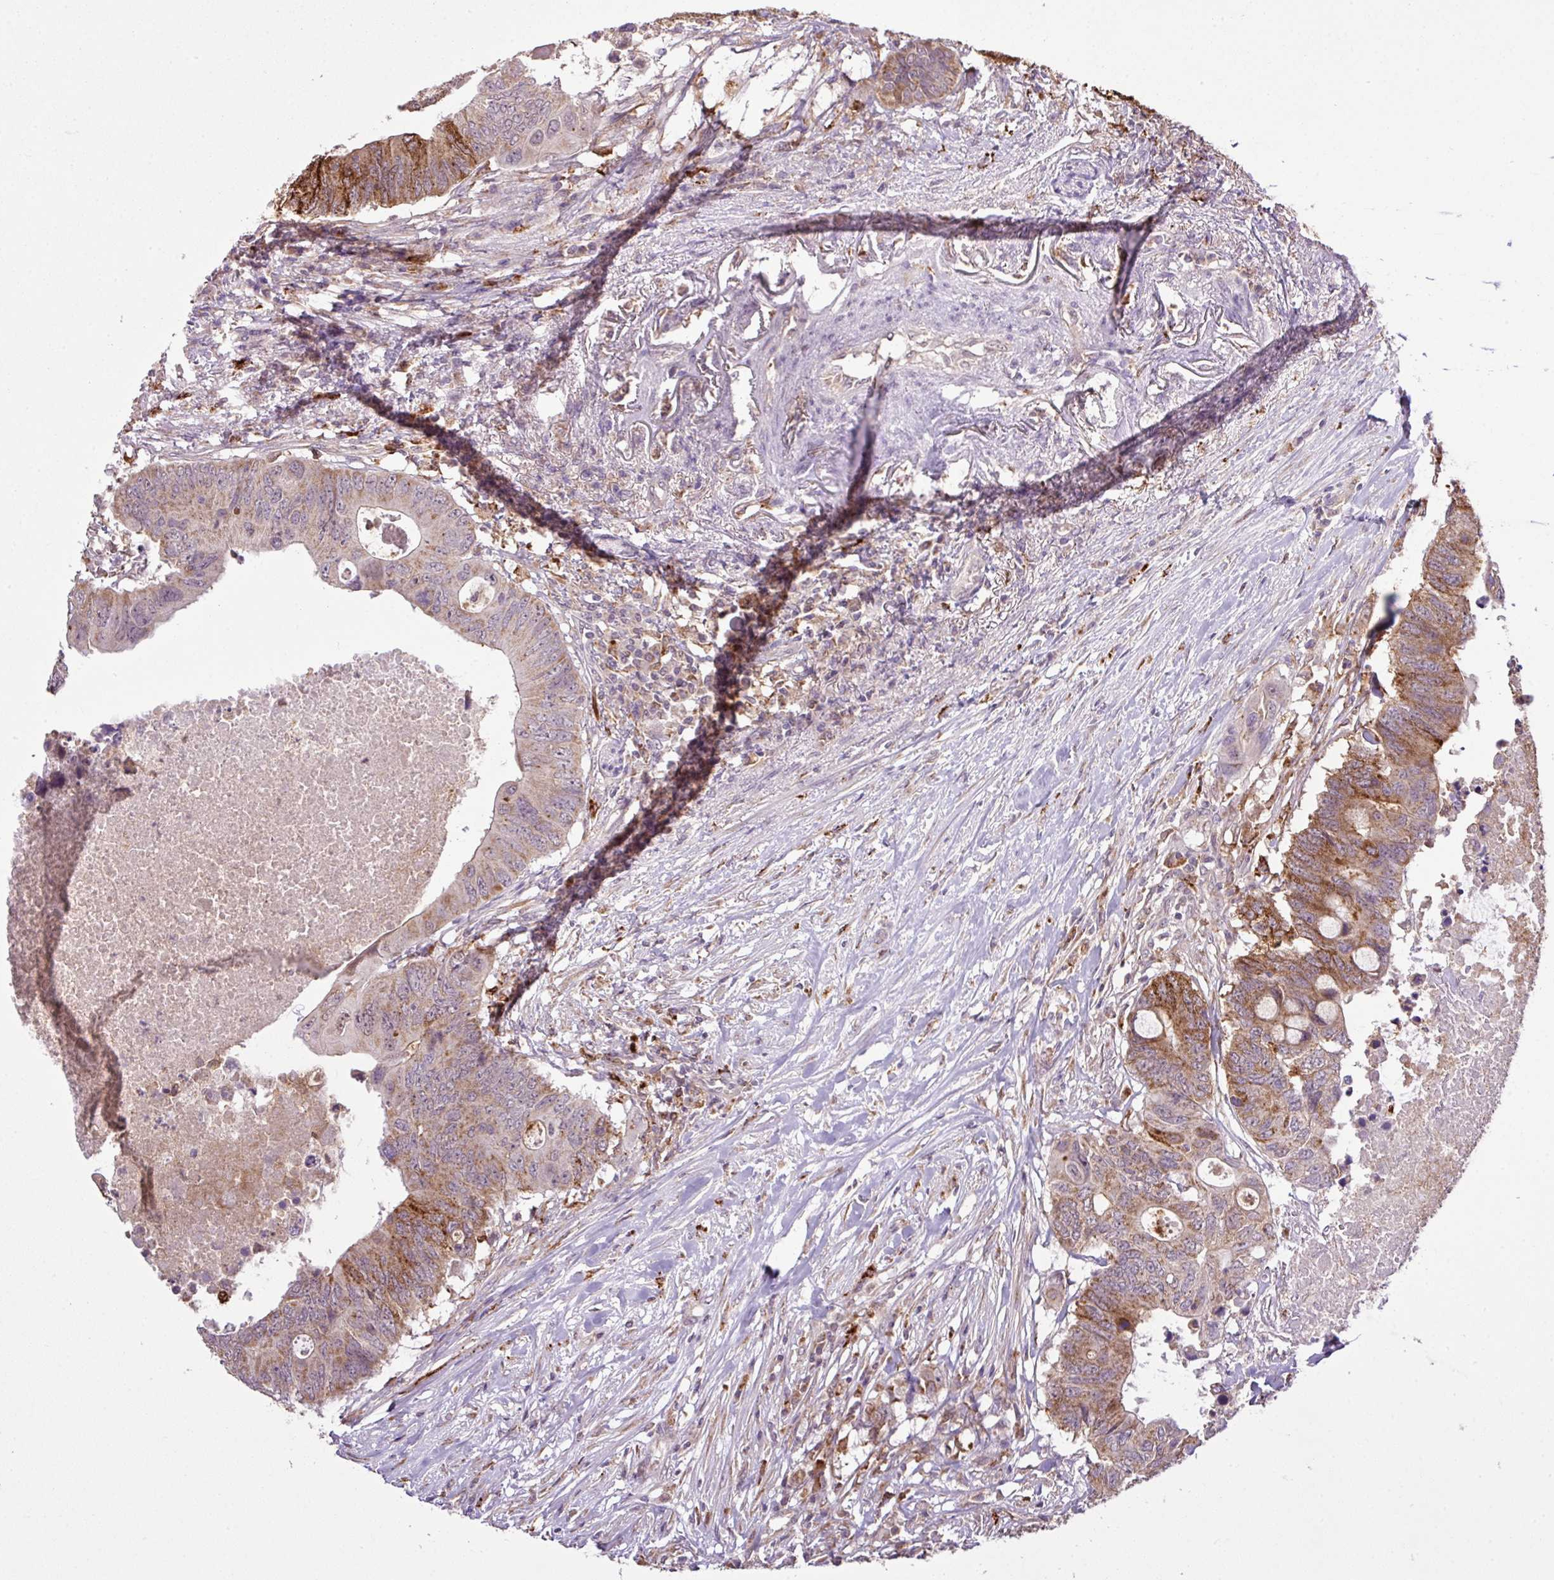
{"staining": {"intensity": "moderate", "quantity": ">75%", "location": "cytoplasmic/membranous"}, "tissue": "colorectal cancer", "cell_type": "Tumor cells", "image_type": "cancer", "snomed": [{"axis": "morphology", "description": "Adenocarcinoma, NOS"}, {"axis": "topography", "description": "Colon"}], "caption": "Immunohistochemical staining of colorectal cancer exhibits moderate cytoplasmic/membranous protein expression in about >75% of tumor cells.", "gene": "SMCO4", "patient": {"sex": "male", "age": 71}}